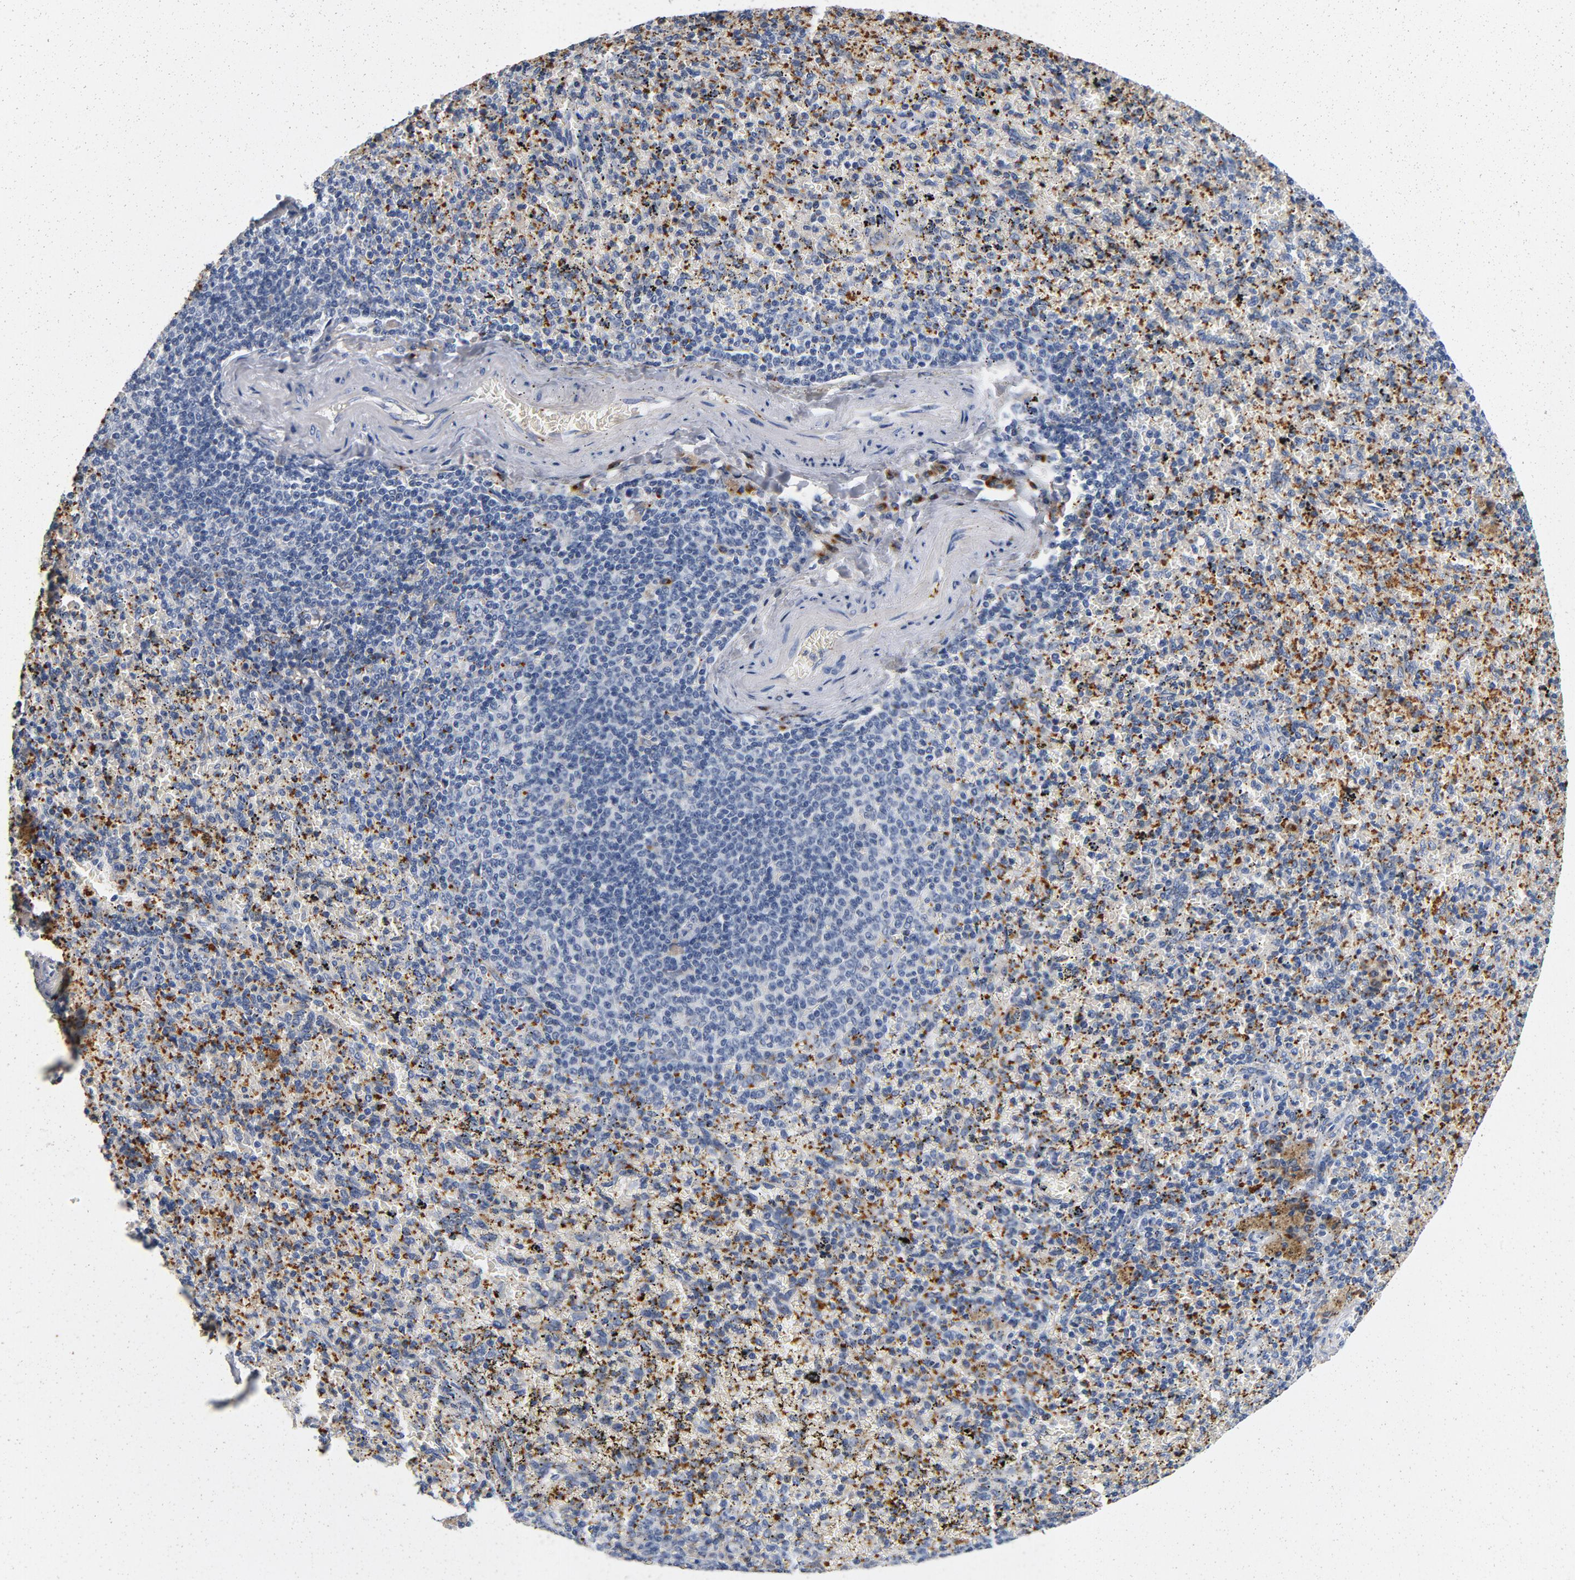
{"staining": {"intensity": "negative", "quantity": "none", "location": "none"}, "tissue": "spleen", "cell_type": "Cells in red pulp", "image_type": "normal", "snomed": [{"axis": "morphology", "description": "Normal tissue, NOS"}, {"axis": "topography", "description": "Spleen"}], "caption": "A high-resolution micrograph shows immunohistochemistry staining of unremarkable spleen, which demonstrates no significant staining in cells in red pulp.", "gene": "LMAN2", "patient": {"sex": "female", "age": 43}}